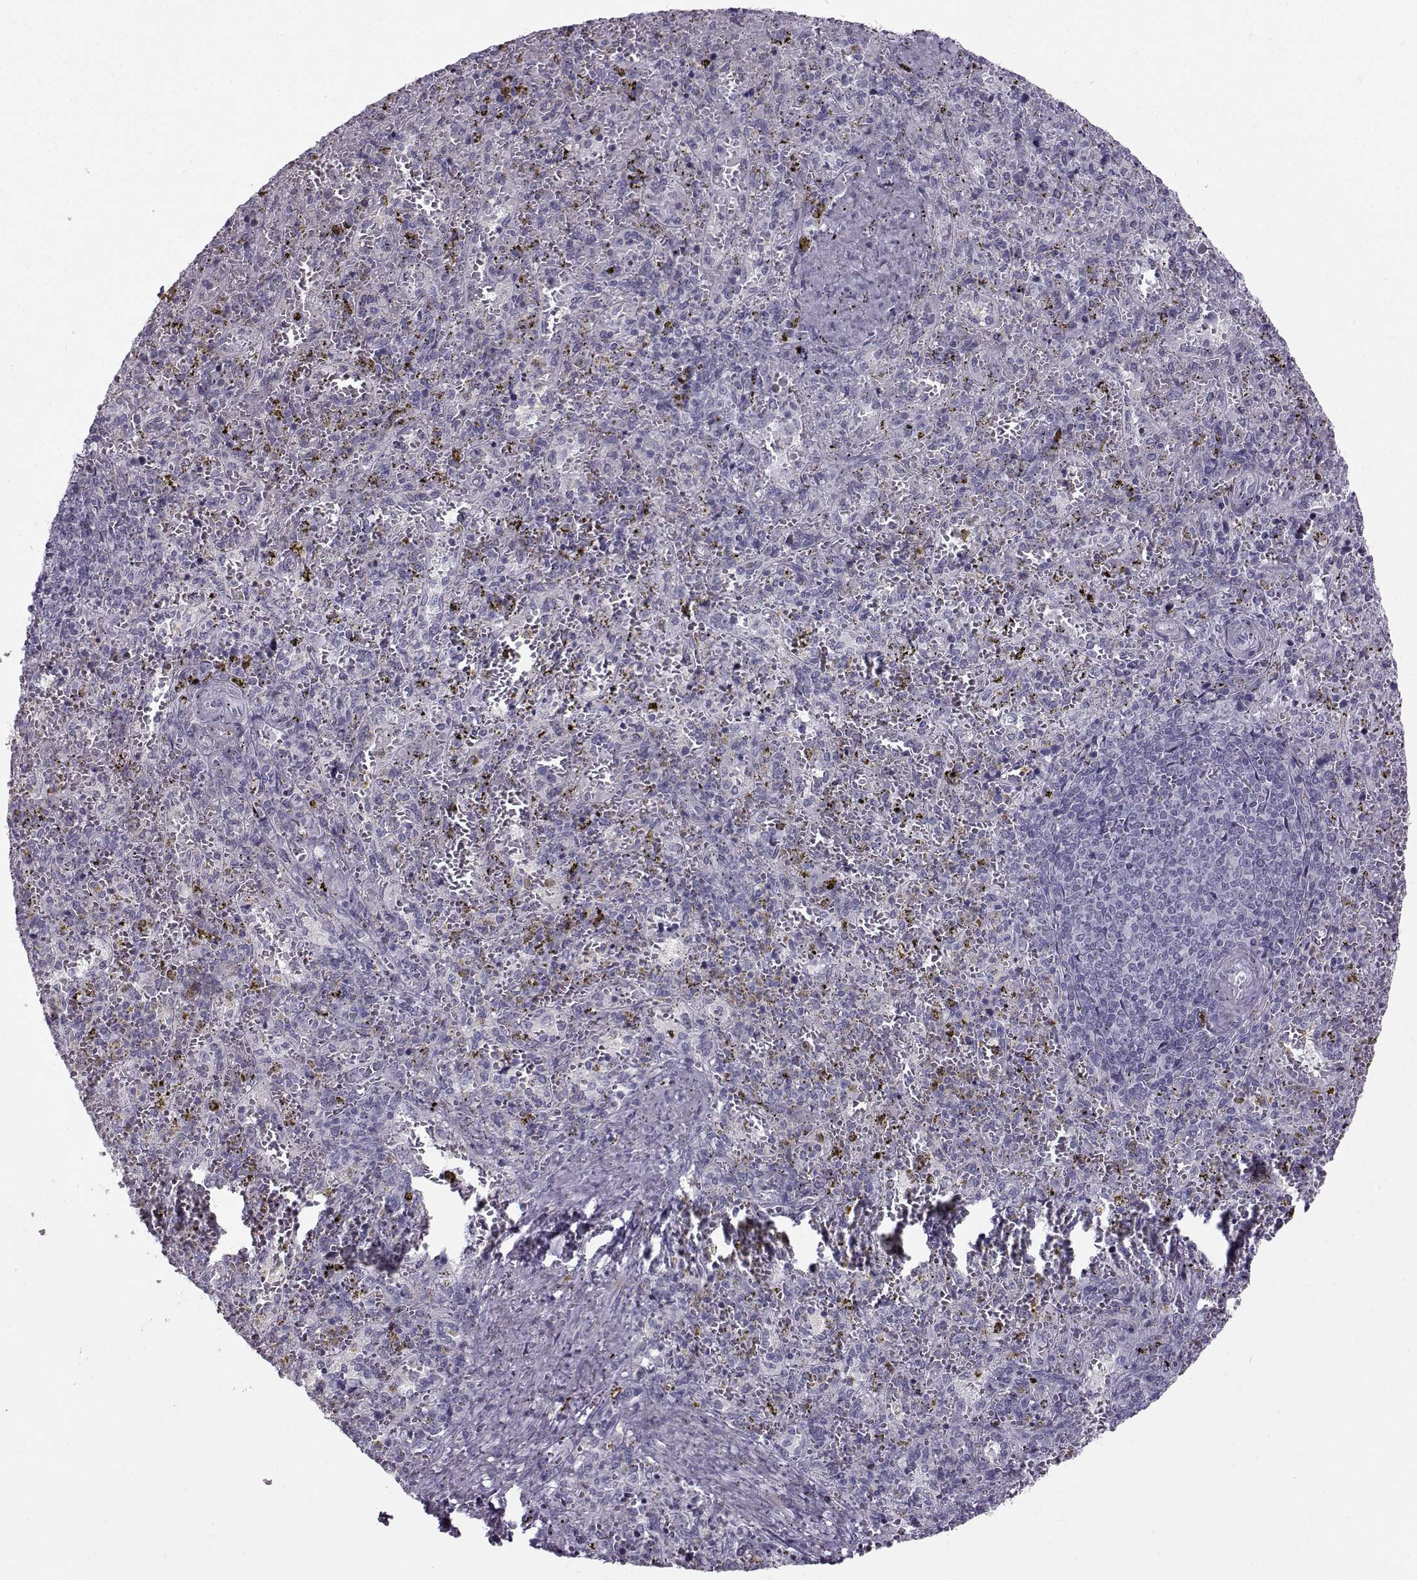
{"staining": {"intensity": "negative", "quantity": "none", "location": "none"}, "tissue": "spleen", "cell_type": "Cells in red pulp", "image_type": "normal", "snomed": [{"axis": "morphology", "description": "Normal tissue, NOS"}, {"axis": "topography", "description": "Spleen"}], "caption": "This is an IHC histopathology image of benign human spleen. There is no expression in cells in red pulp.", "gene": "DMRT3", "patient": {"sex": "female", "age": 50}}